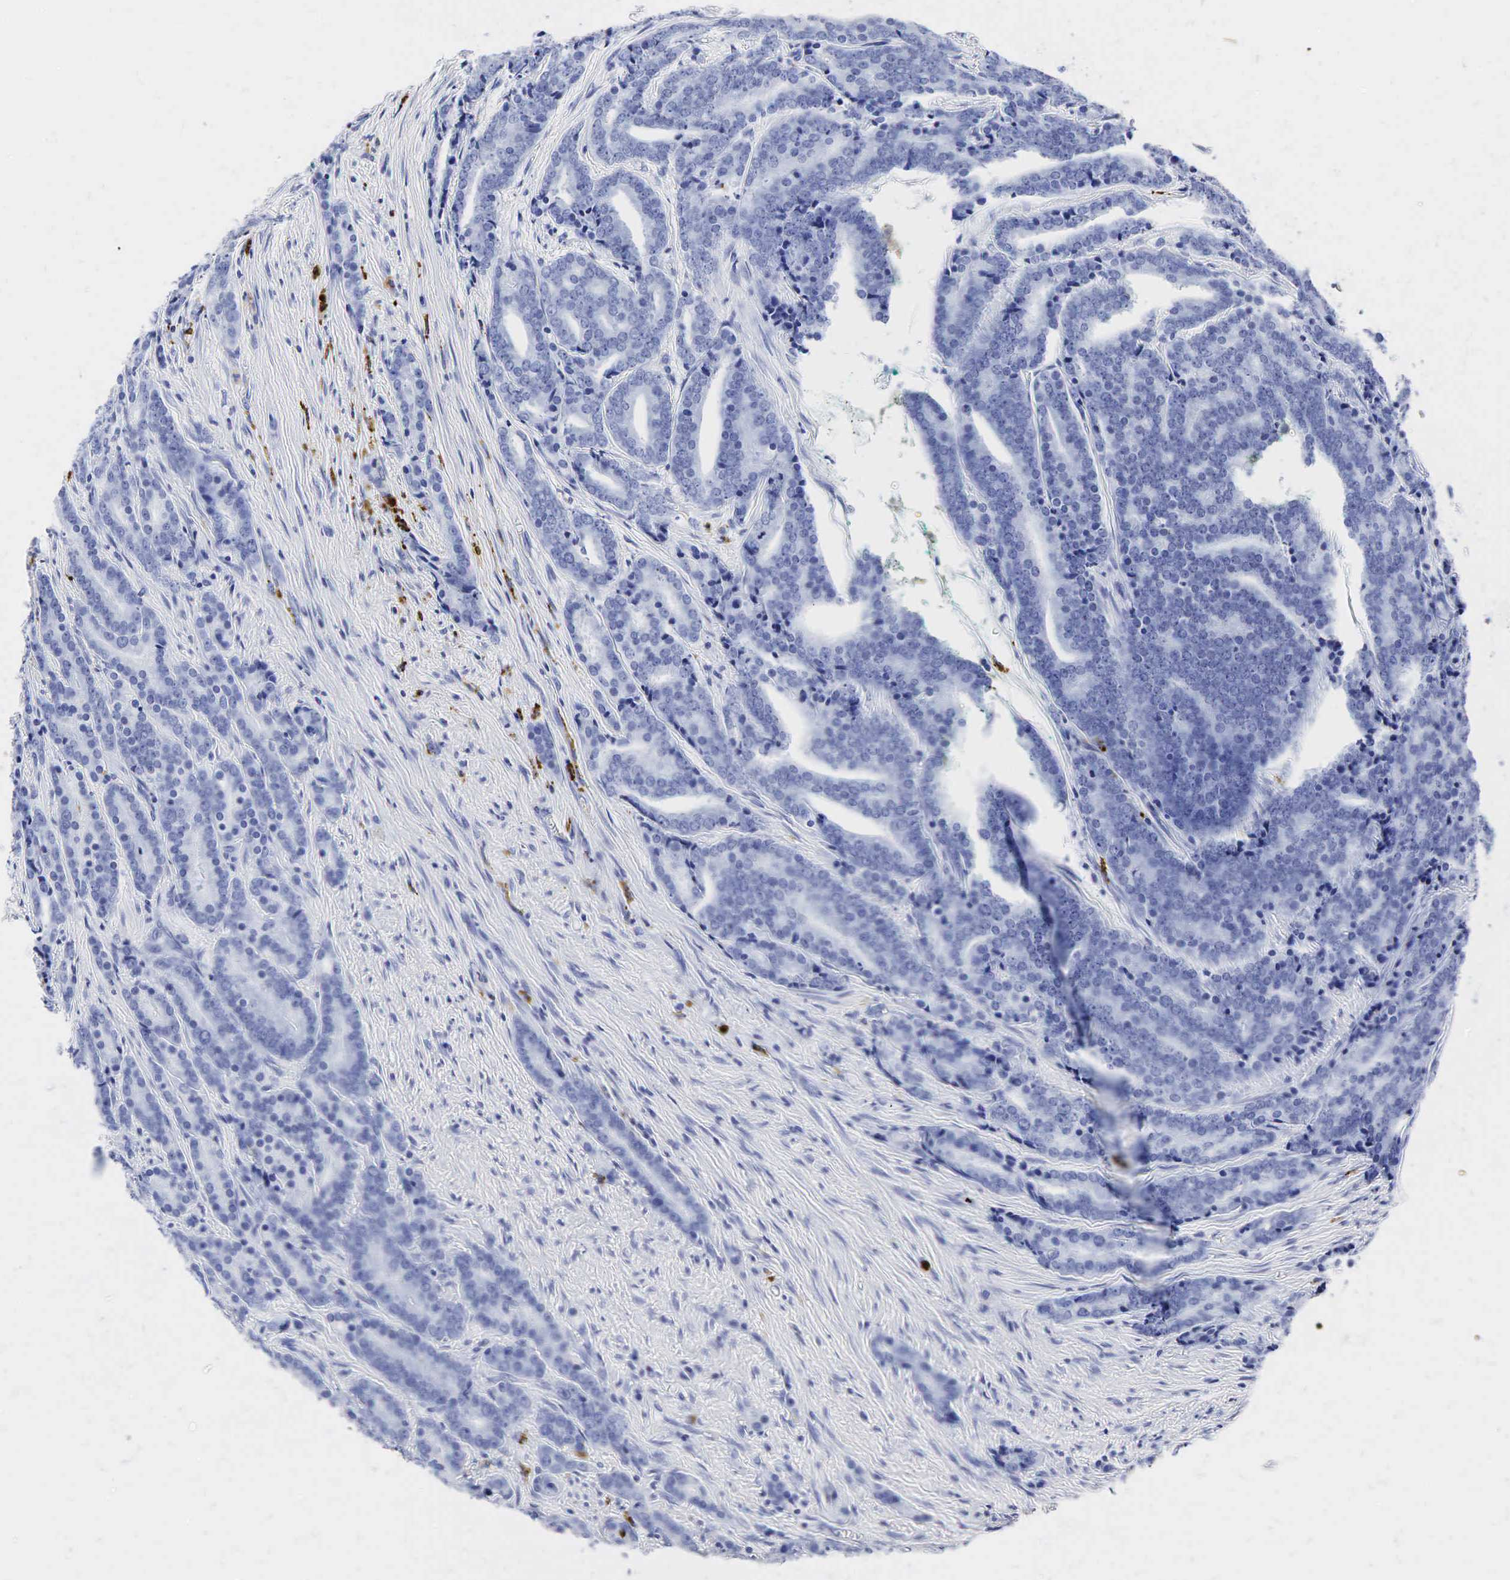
{"staining": {"intensity": "negative", "quantity": "none", "location": "none"}, "tissue": "prostate cancer", "cell_type": "Tumor cells", "image_type": "cancer", "snomed": [{"axis": "morphology", "description": "Adenocarcinoma, Medium grade"}, {"axis": "topography", "description": "Prostate"}], "caption": "Protein analysis of prostate cancer (adenocarcinoma (medium-grade)) reveals no significant positivity in tumor cells.", "gene": "LYZ", "patient": {"sex": "male", "age": 65}}